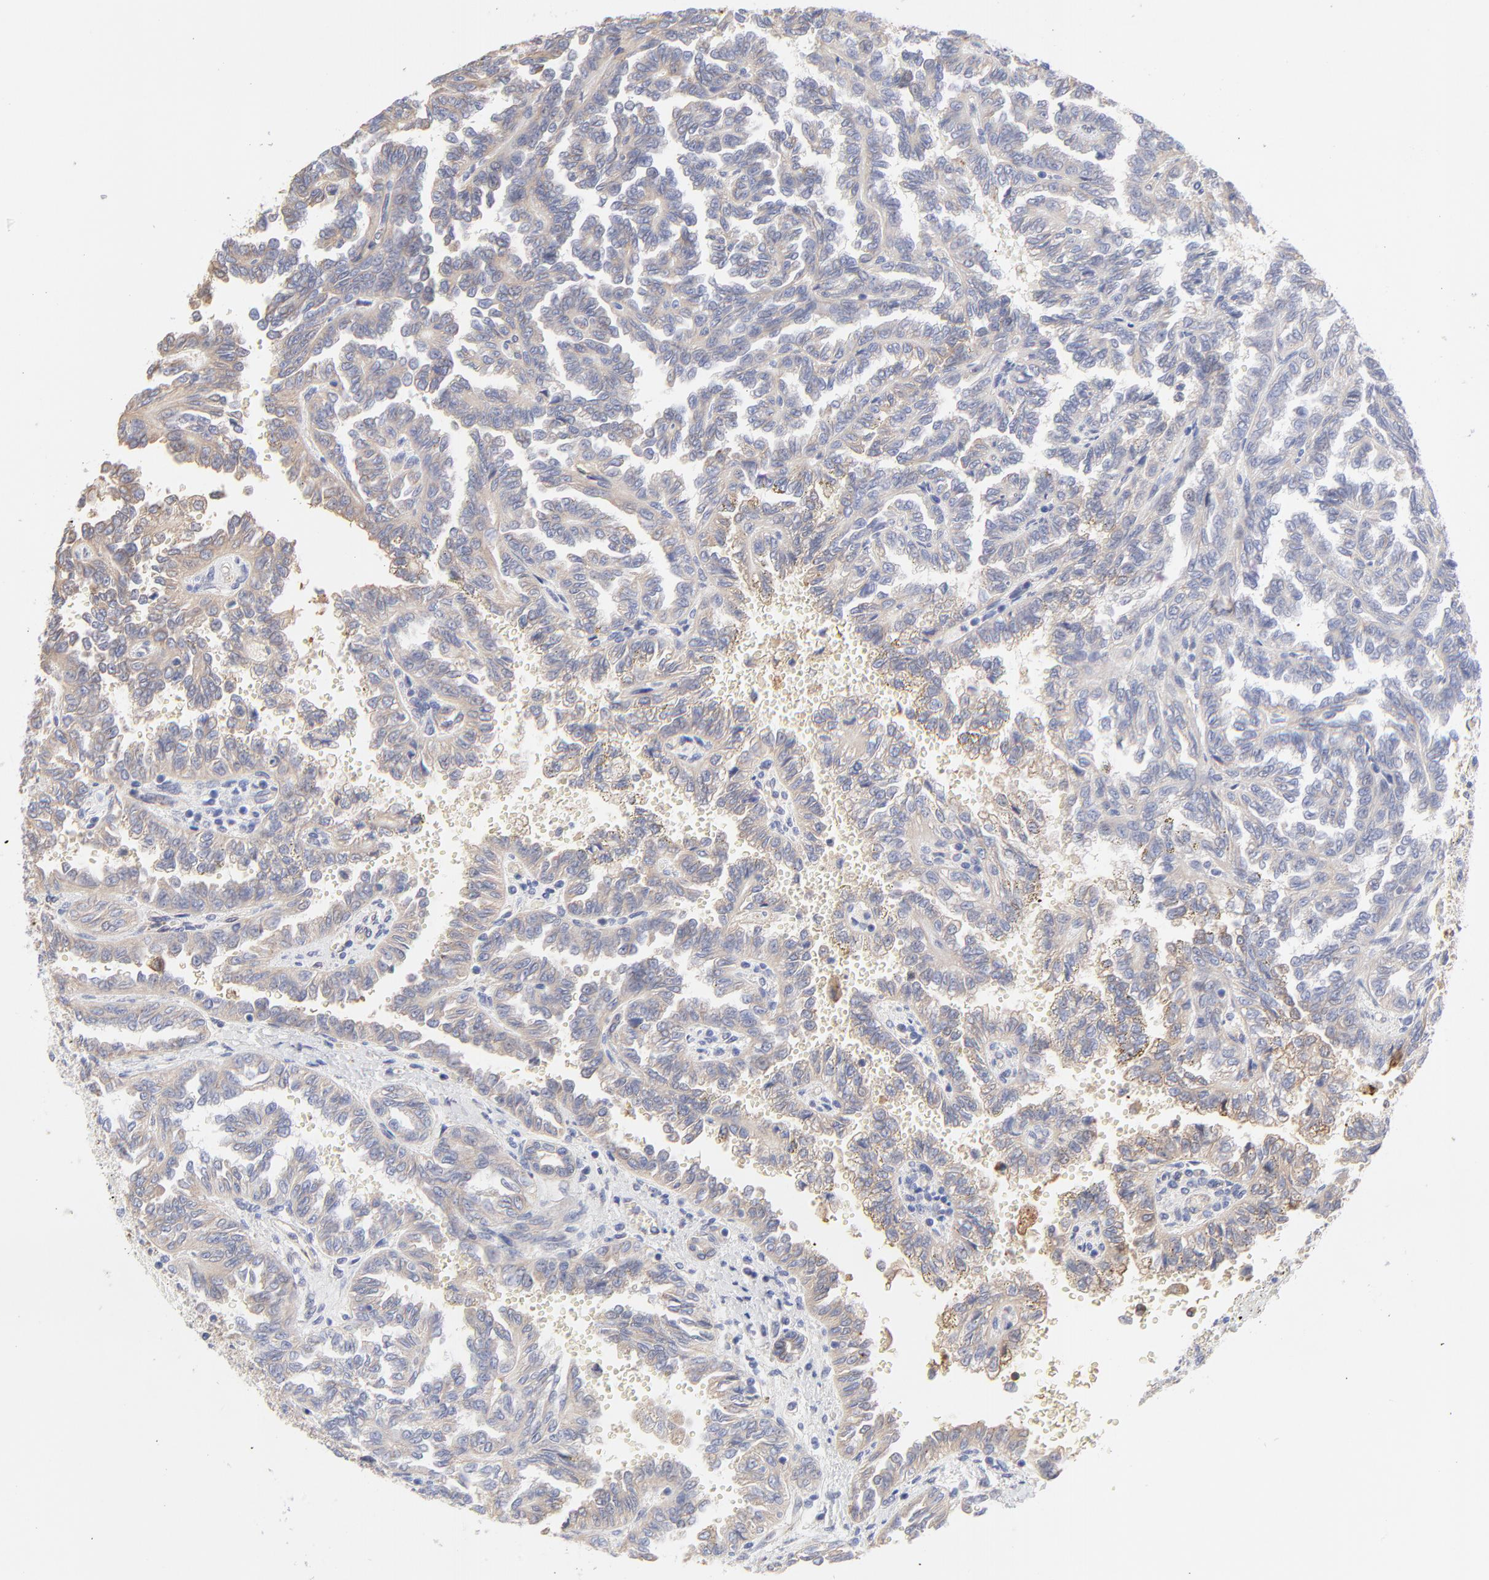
{"staining": {"intensity": "weak", "quantity": ">75%", "location": "cytoplasmic/membranous"}, "tissue": "renal cancer", "cell_type": "Tumor cells", "image_type": "cancer", "snomed": [{"axis": "morphology", "description": "Inflammation, NOS"}, {"axis": "morphology", "description": "Adenocarcinoma, NOS"}, {"axis": "topography", "description": "Kidney"}], "caption": "Immunohistochemistry (IHC) photomicrograph of neoplastic tissue: renal cancer stained using IHC exhibits low levels of weak protein expression localized specifically in the cytoplasmic/membranous of tumor cells, appearing as a cytoplasmic/membranous brown color.", "gene": "LRCH2", "patient": {"sex": "male", "age": 68}}